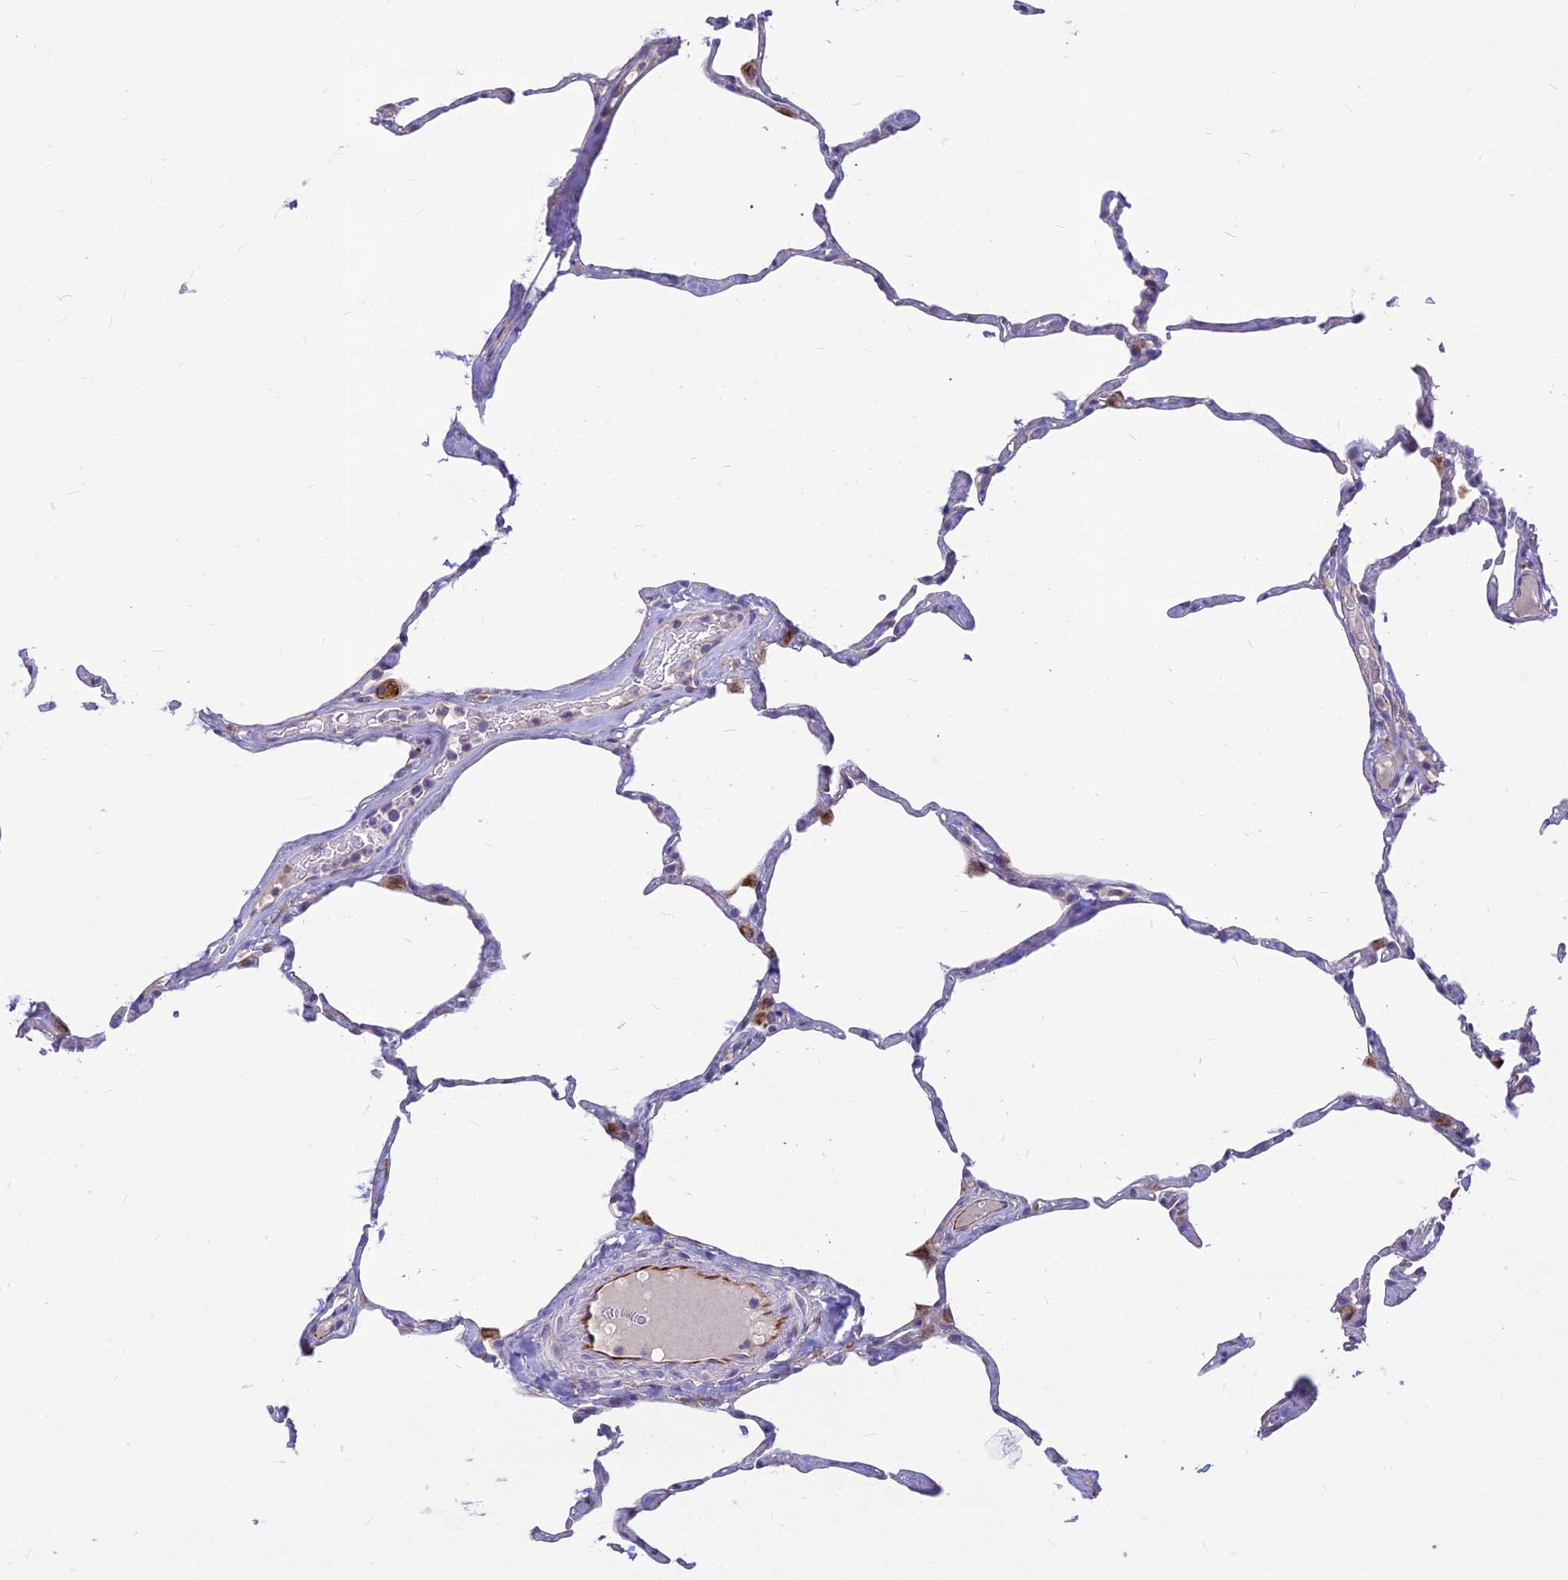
{"staining": {"intensity": "negative", "quantity": "none", "location": "none"}, "tissue": "lung", "cell_type": "Alveolar cells", "image_type": "normal", "snomed": [{"axis": "morphology", "description": "Normal tissue, NOS"}, {"axis": "topography", "description": "Lung"}], "caption": "There is no significant positivity in alveolar cells of lung. (Stains: DAB (3,3'-diaminobenzidine) immunohistochemistry with hematoxylin counter stain, Microscopy: brightfield microscopy at high magnification).", "gene": "ST8SIA5", "patient": {"sex": "male", "age": 65}}